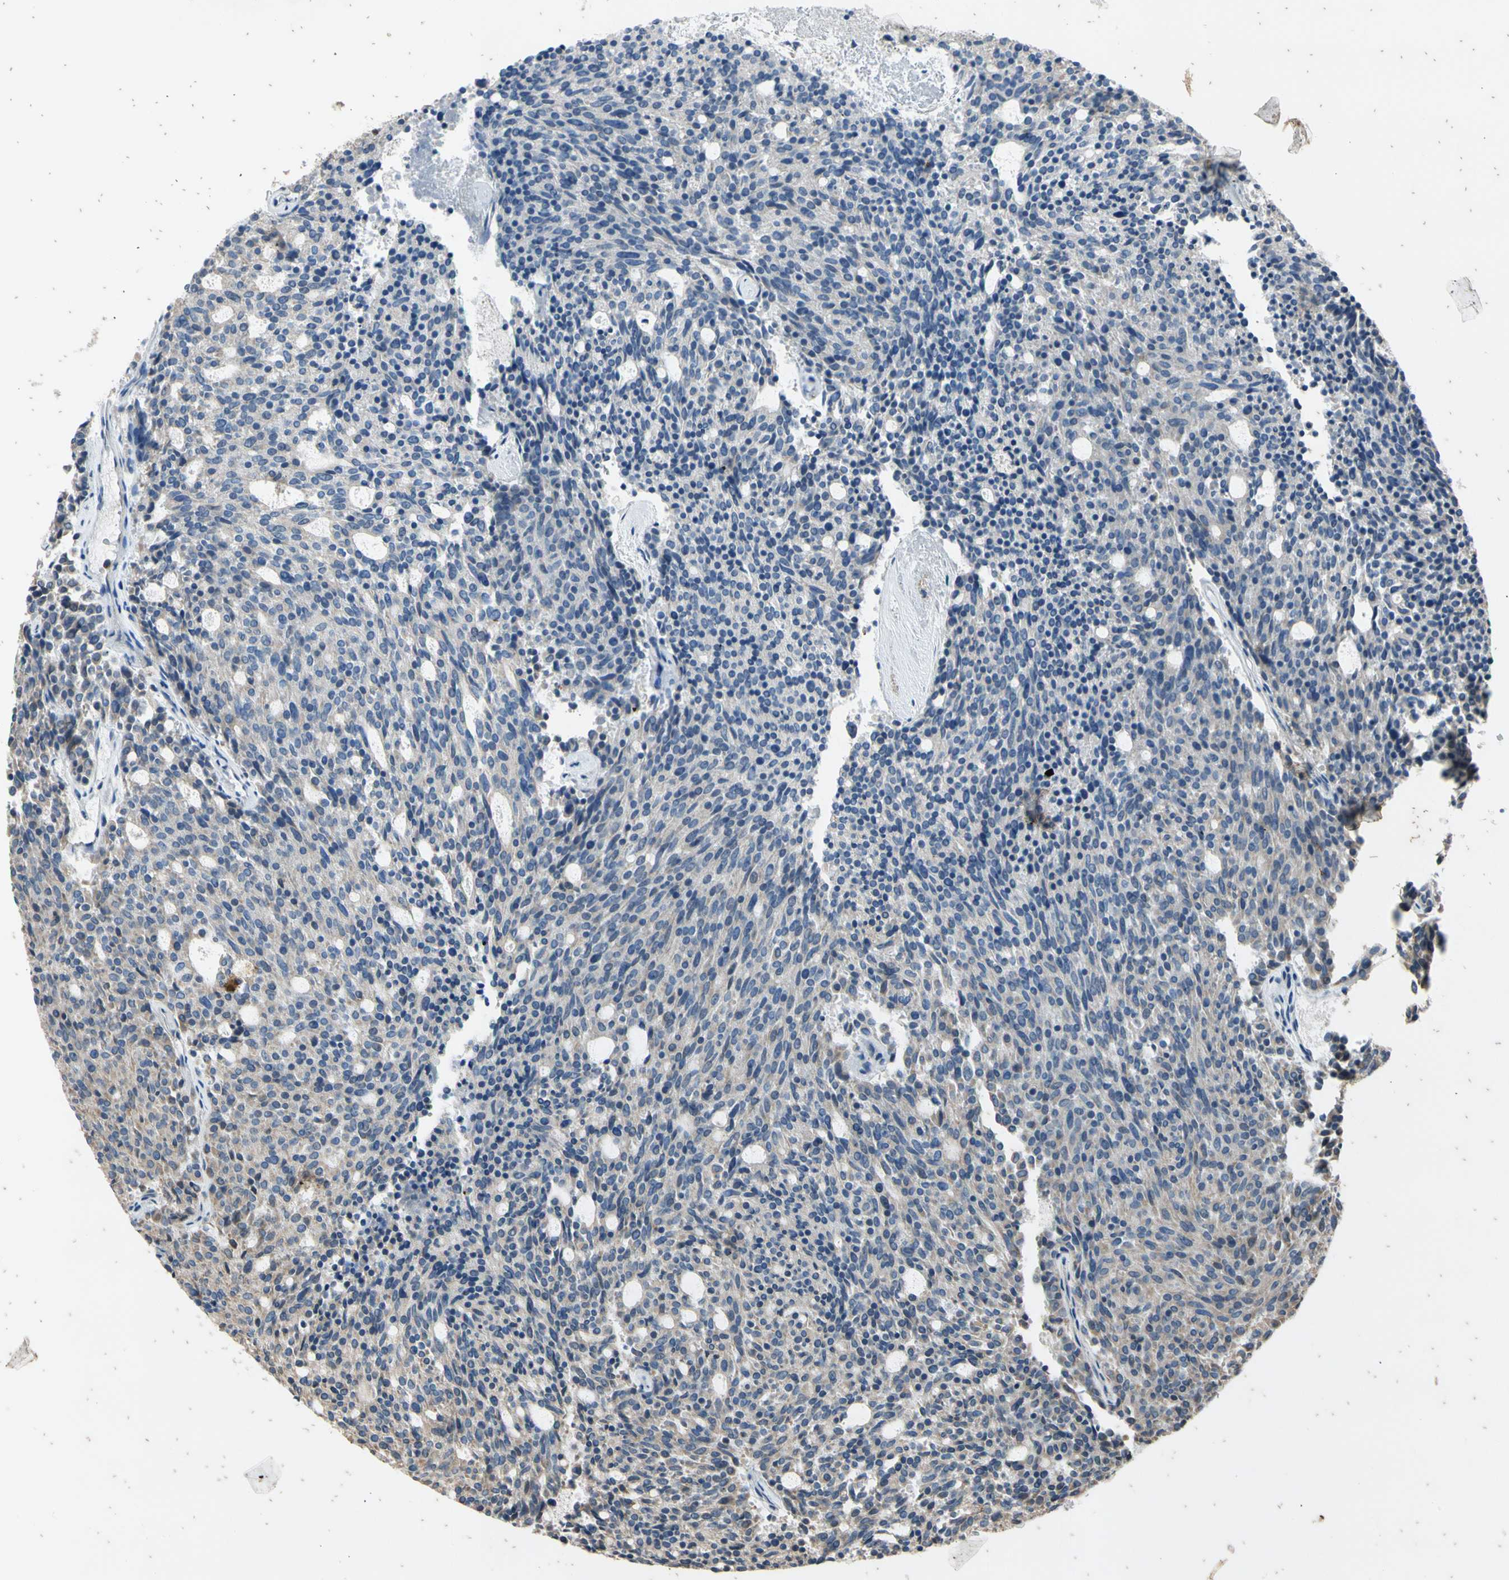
{"staining": {"intensity": "negative", "quantity": "none", "location": "none"}, "tissue": "carcinoid", "cell_type": "Tumor cells", "image_type": "cancer", "snomed": [{"axis": "morphology", "description": "Carcinoid, malignant, NOS"}, {"axis": "topography", "description": "Pancreas"}], "caption": "DAB immunohistochemical staining of carcinoid reveals no significant staining in tumor cells.", "gene": "TBX21", "patient": {"sex": "female", "age": 54}}